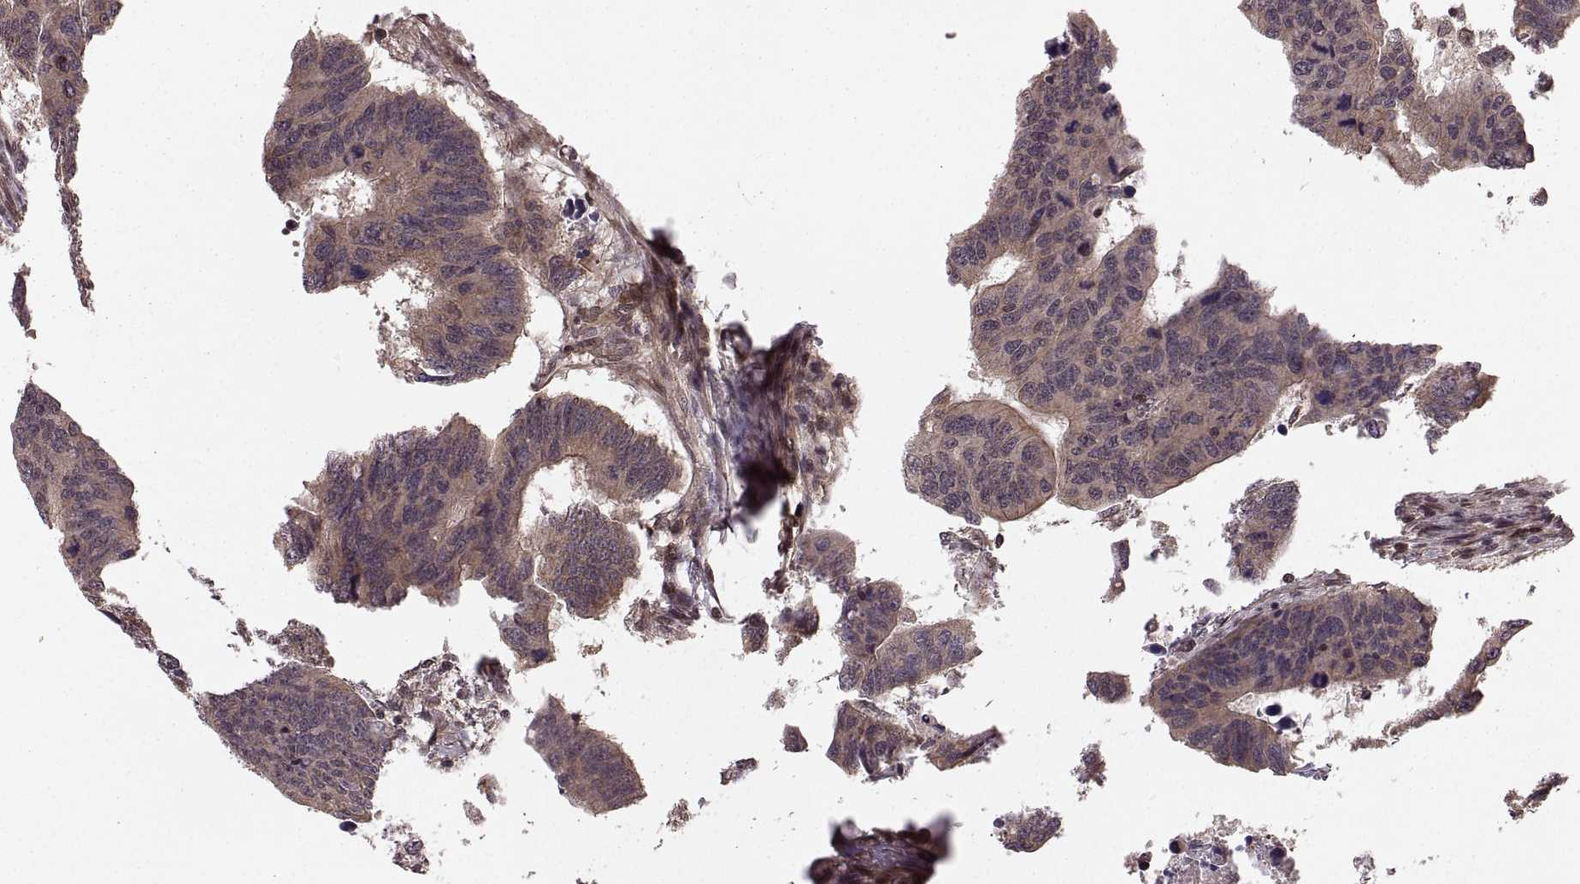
{"staining": {"intensity": "weak", "quantity": ">75%", "location": "cytoplasmic/membranous"}, "tissue": "colorectal cancer", "cell_type": "Tumor cells", "image_type": "cancer", "snomed": [{"axis": "morphology", "description": "Adenocarcinoma, NOS"}, {"axis": "topography", "description": "Rectum"}], "caption": "Weak cytoplasmic/membranous protein expression is identified in approximately >75% of tumor cells in colorectal cancer. (brown staining indicates protein expression, while blue staining denotes nuclei).", "gene": "DEDD", "patient": {"sex": "female", "age": 85}}